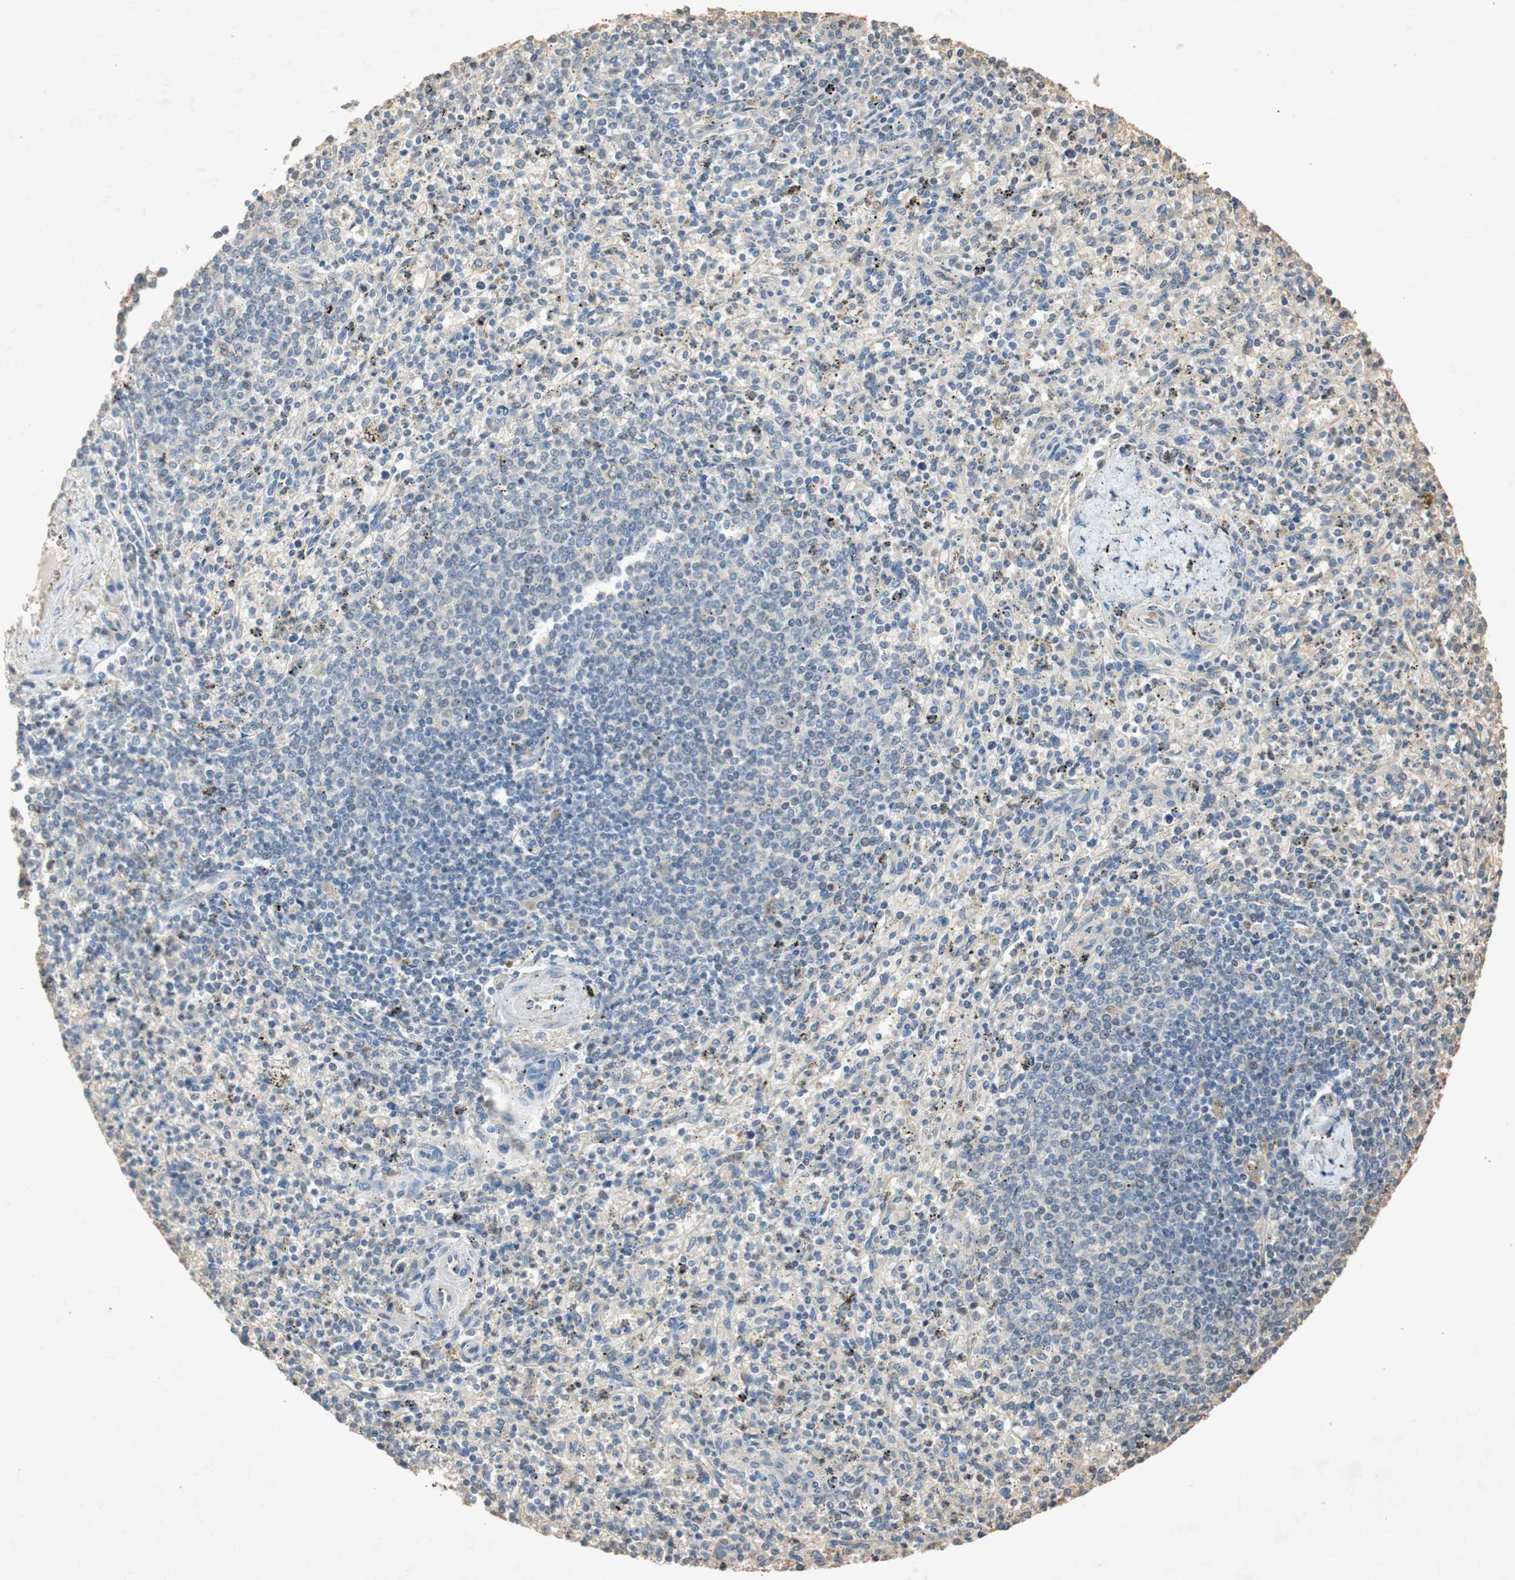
{"staining": {"intensity": "weak", "quantity": "<25%", "location": "cytoplasmic/membranous"}, "tissue": "spleen", "cell_type": "Cells in red pulp", "image_type": "normal", "snomed": [{"axis": "morphology", "description": "Normal tissue, NOS"}, {"axis": "topography", "description": "Spleen"}], "caption": "Human spleen stained for a protein using immunohistochemistry (IHC) exhibits no staining in cells in red pulp.", "gene": "TUBB", "patient": {"sex": "male", "age": 72}}